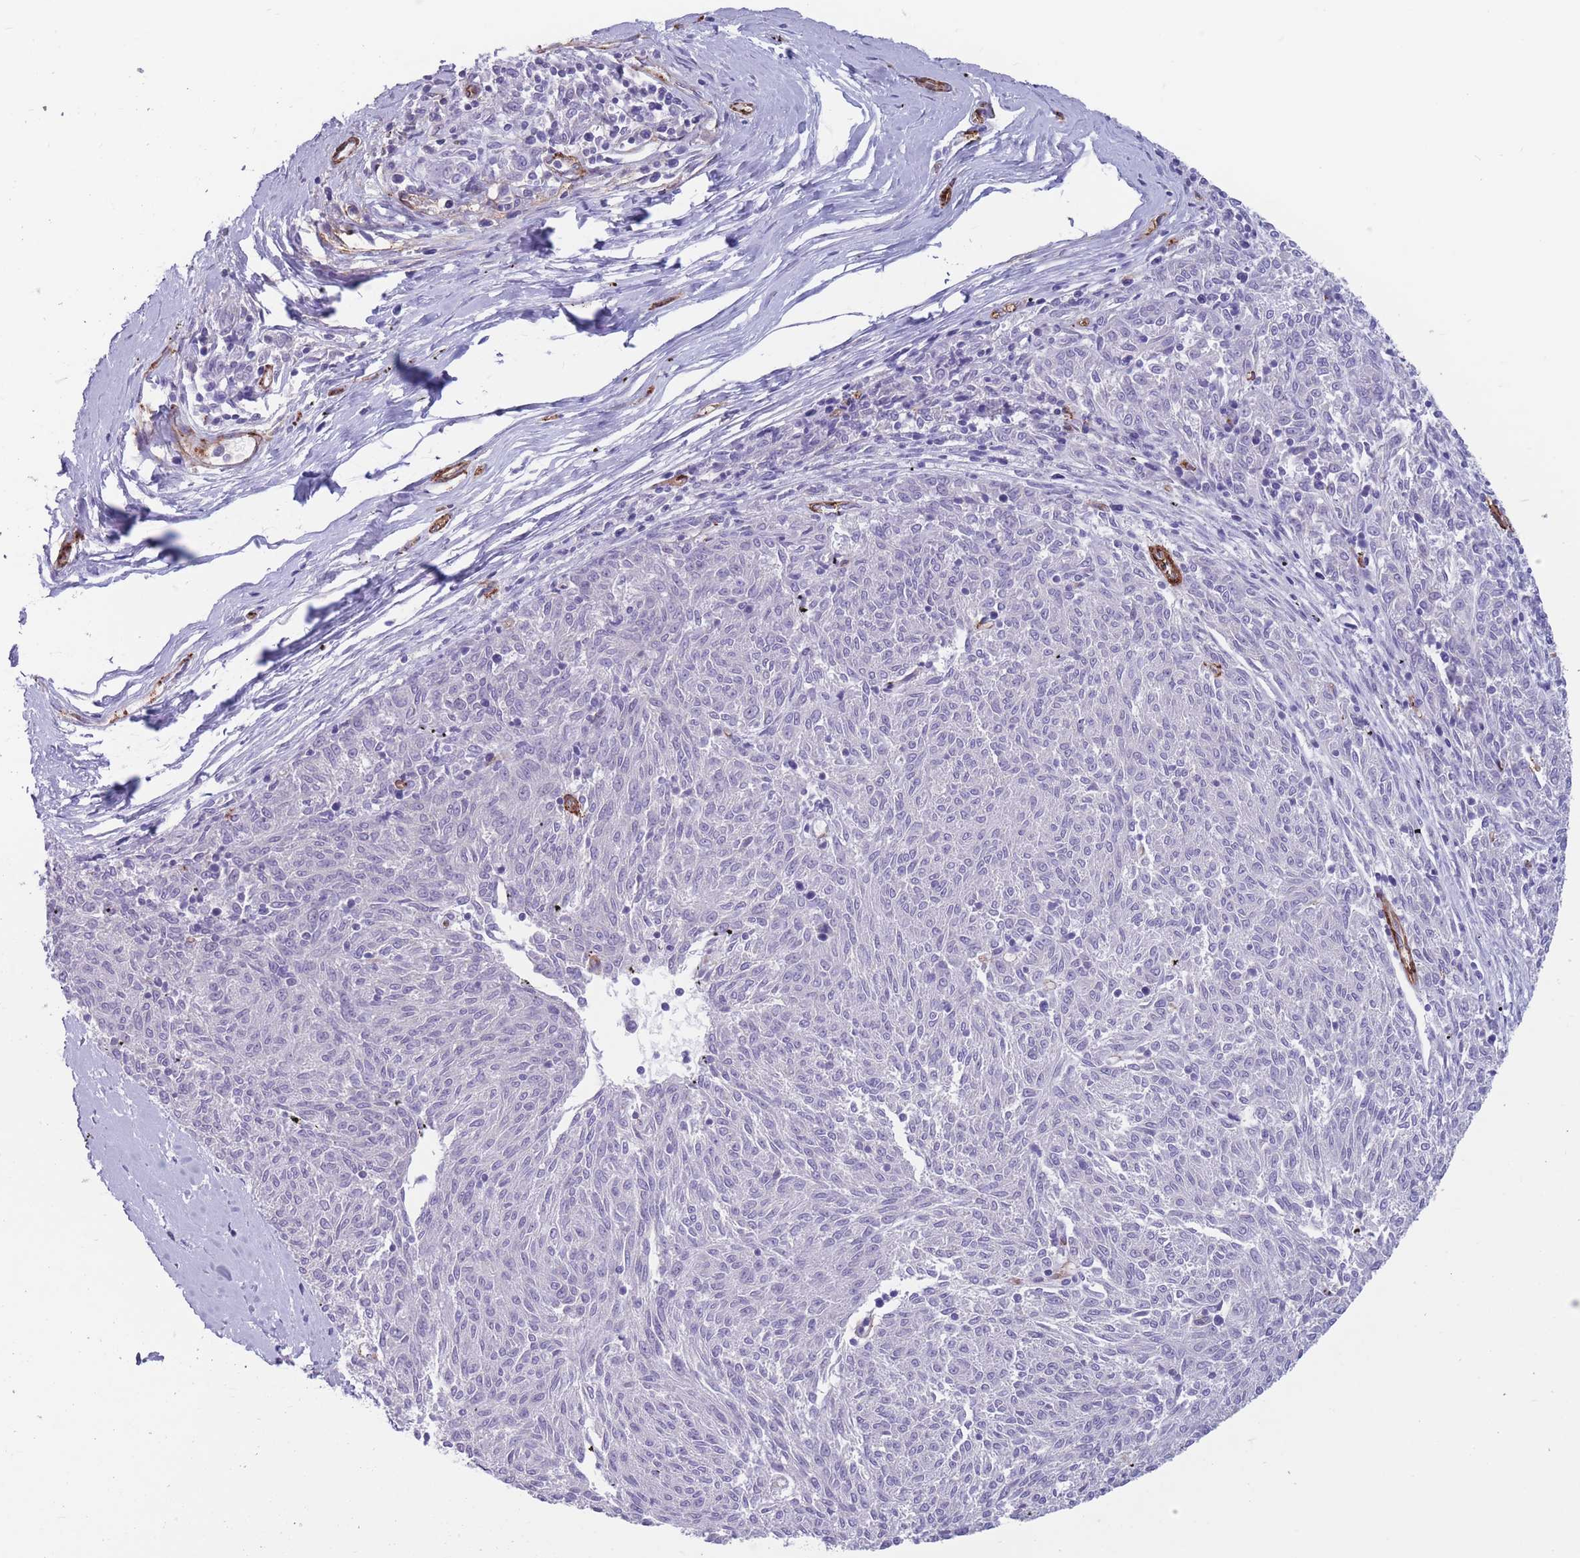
{"staining": {"intensity": "negative", "quantity": "none", "location": "none"}, "tissue": "melanoma", "cell_type": "Tumor cells", "image_type": "cancer", "snomed": [{"axis": "morphology", "description": "Malignant melanoma, NOS"}, {"axis": "topography", "description": "Skin"}], "caption": "IHC of human melanoma displays no staining in tumor cells.", "gene": "DPYD", "patient": {"sex": "female", "age": 72}}